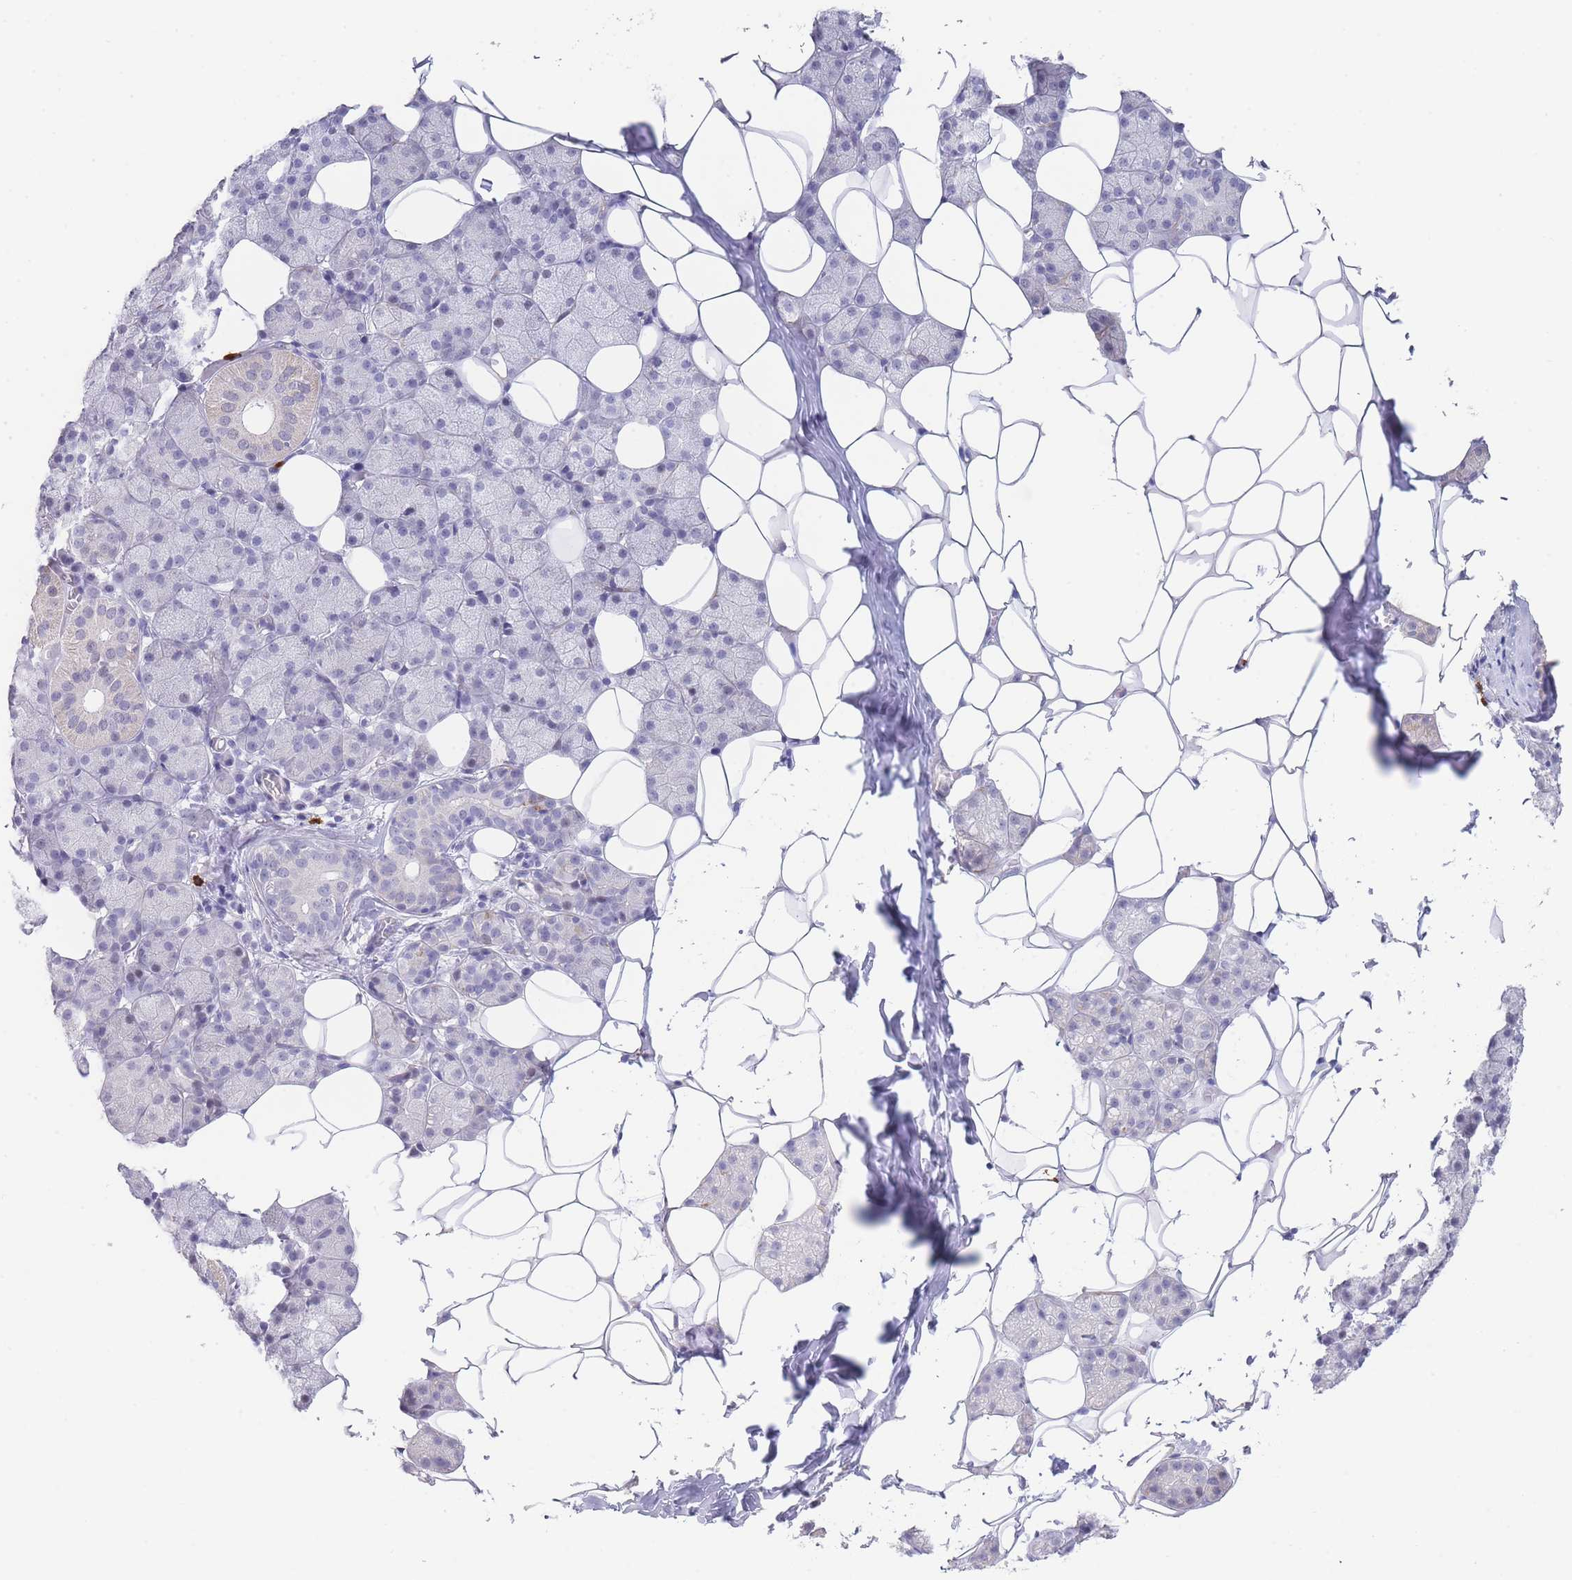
{"staining": {"intensity": "weak", "quantity": "<25%", "location": "cytoplasmic/membranous"}, "tissue": "salivary gland", "cell_type": "Glandular cells", "image_type": "normal", "snomed": [{"axis": "morphology", "description": "Normal tissue, NOS"}, {"axis": "topography", "description": "Salivary gland"}], "caption": "This is a image of immunohistochemistry (IHC) staining of unremarkable salivary gland, which shows no staining in glandular cells.", "gene": "ASAP3", "patient": {"sex": "female", "age": 33}}